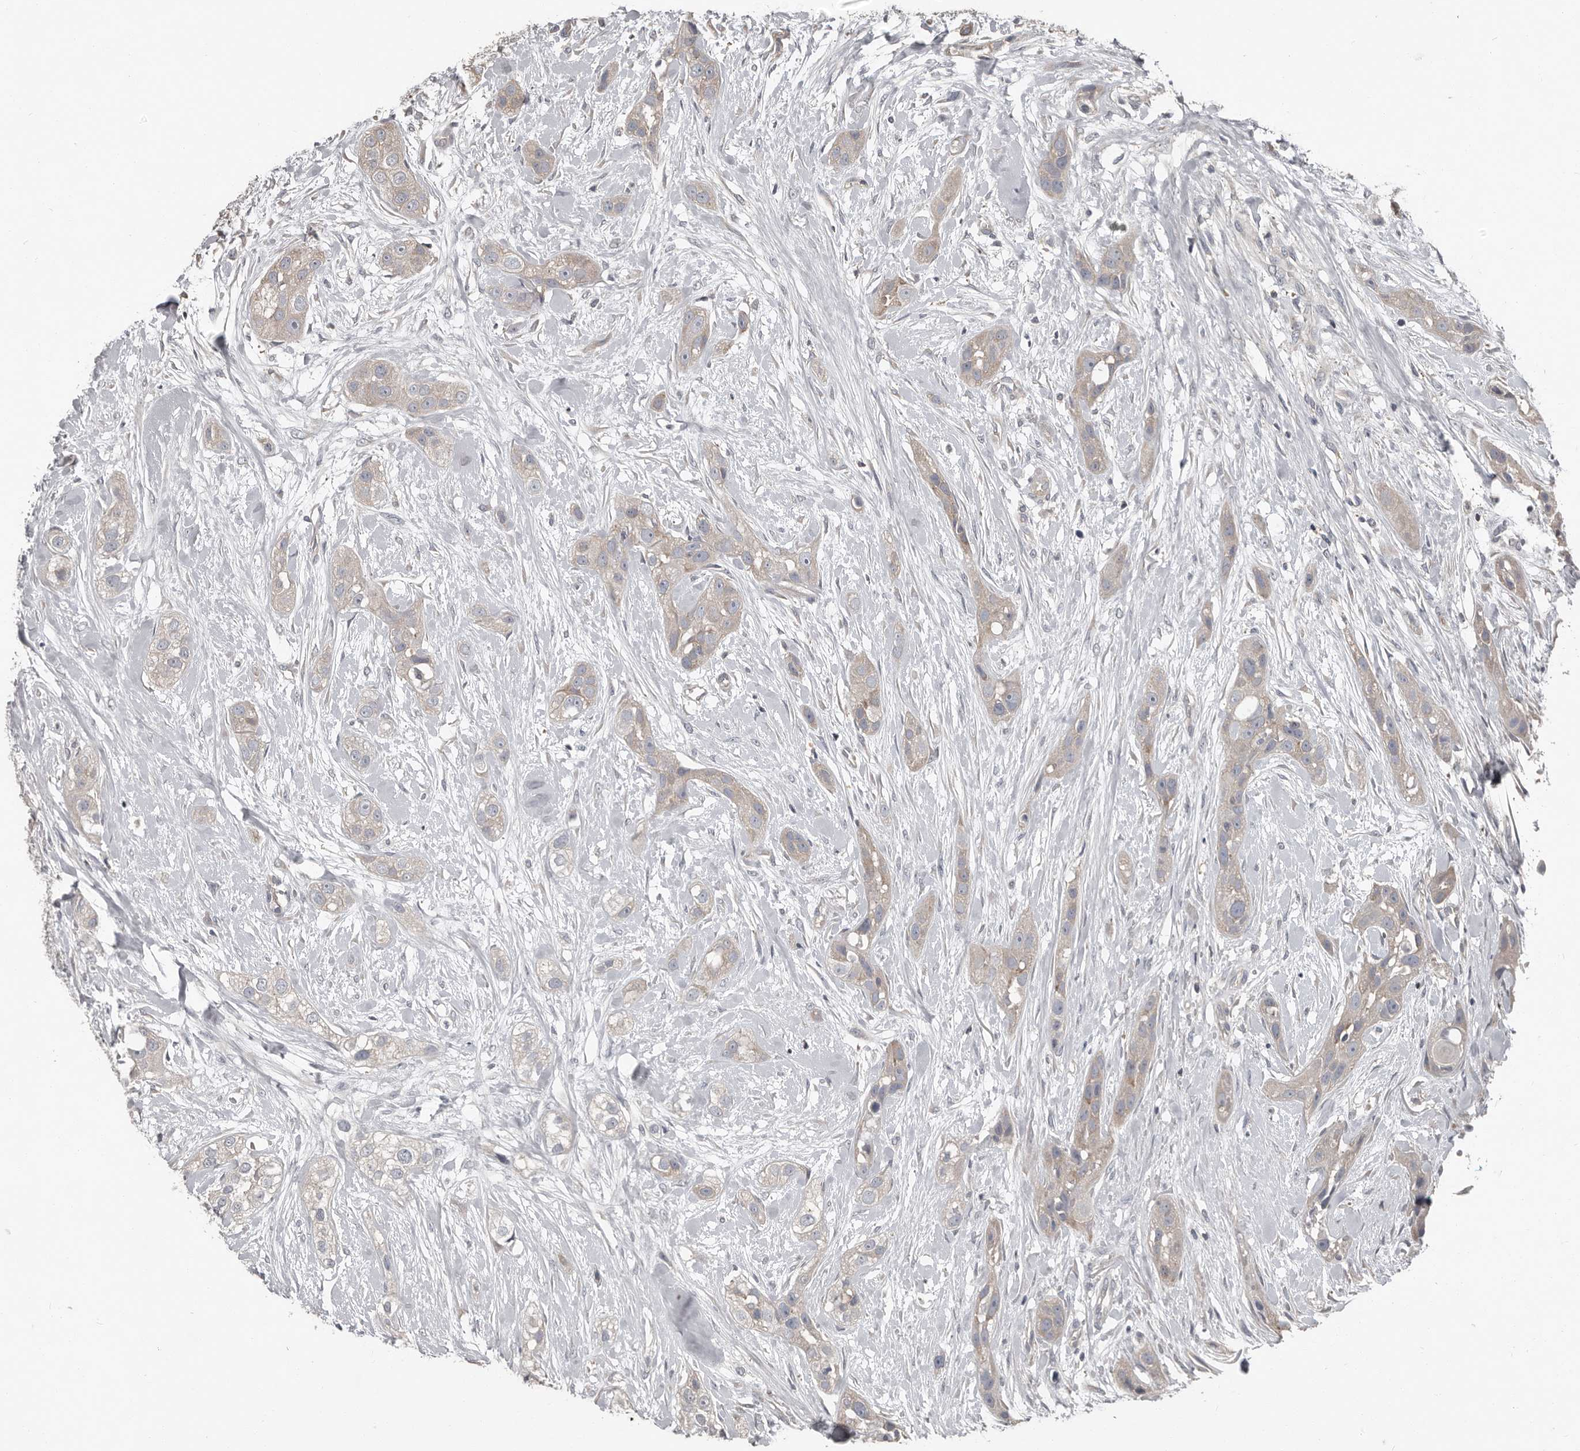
{"staining": {"intensity": "negative", "quantity": "none", "location": "none"}, "tissue": "head and neck cancer", "cell_type": "Tumor cells", "image_type": "cancer", "snomed": [{"axis": "morphology", "description": "Normal tissue, NOS"}, {"axis": "morphology", "description": "Squamous cell carcinoma, NOS"}, {"axis": "topography", "description": "Skeletal muscle"}, {"axis": "topography", "description": "Head-Neck"}], "caption": "Squamous cell carcinoma (head and neck) was stained to show a protein in brown. There is no significant expression in tumor cells.", "gene": "CA6", "patient": {"sex": "male", "age": 51}}